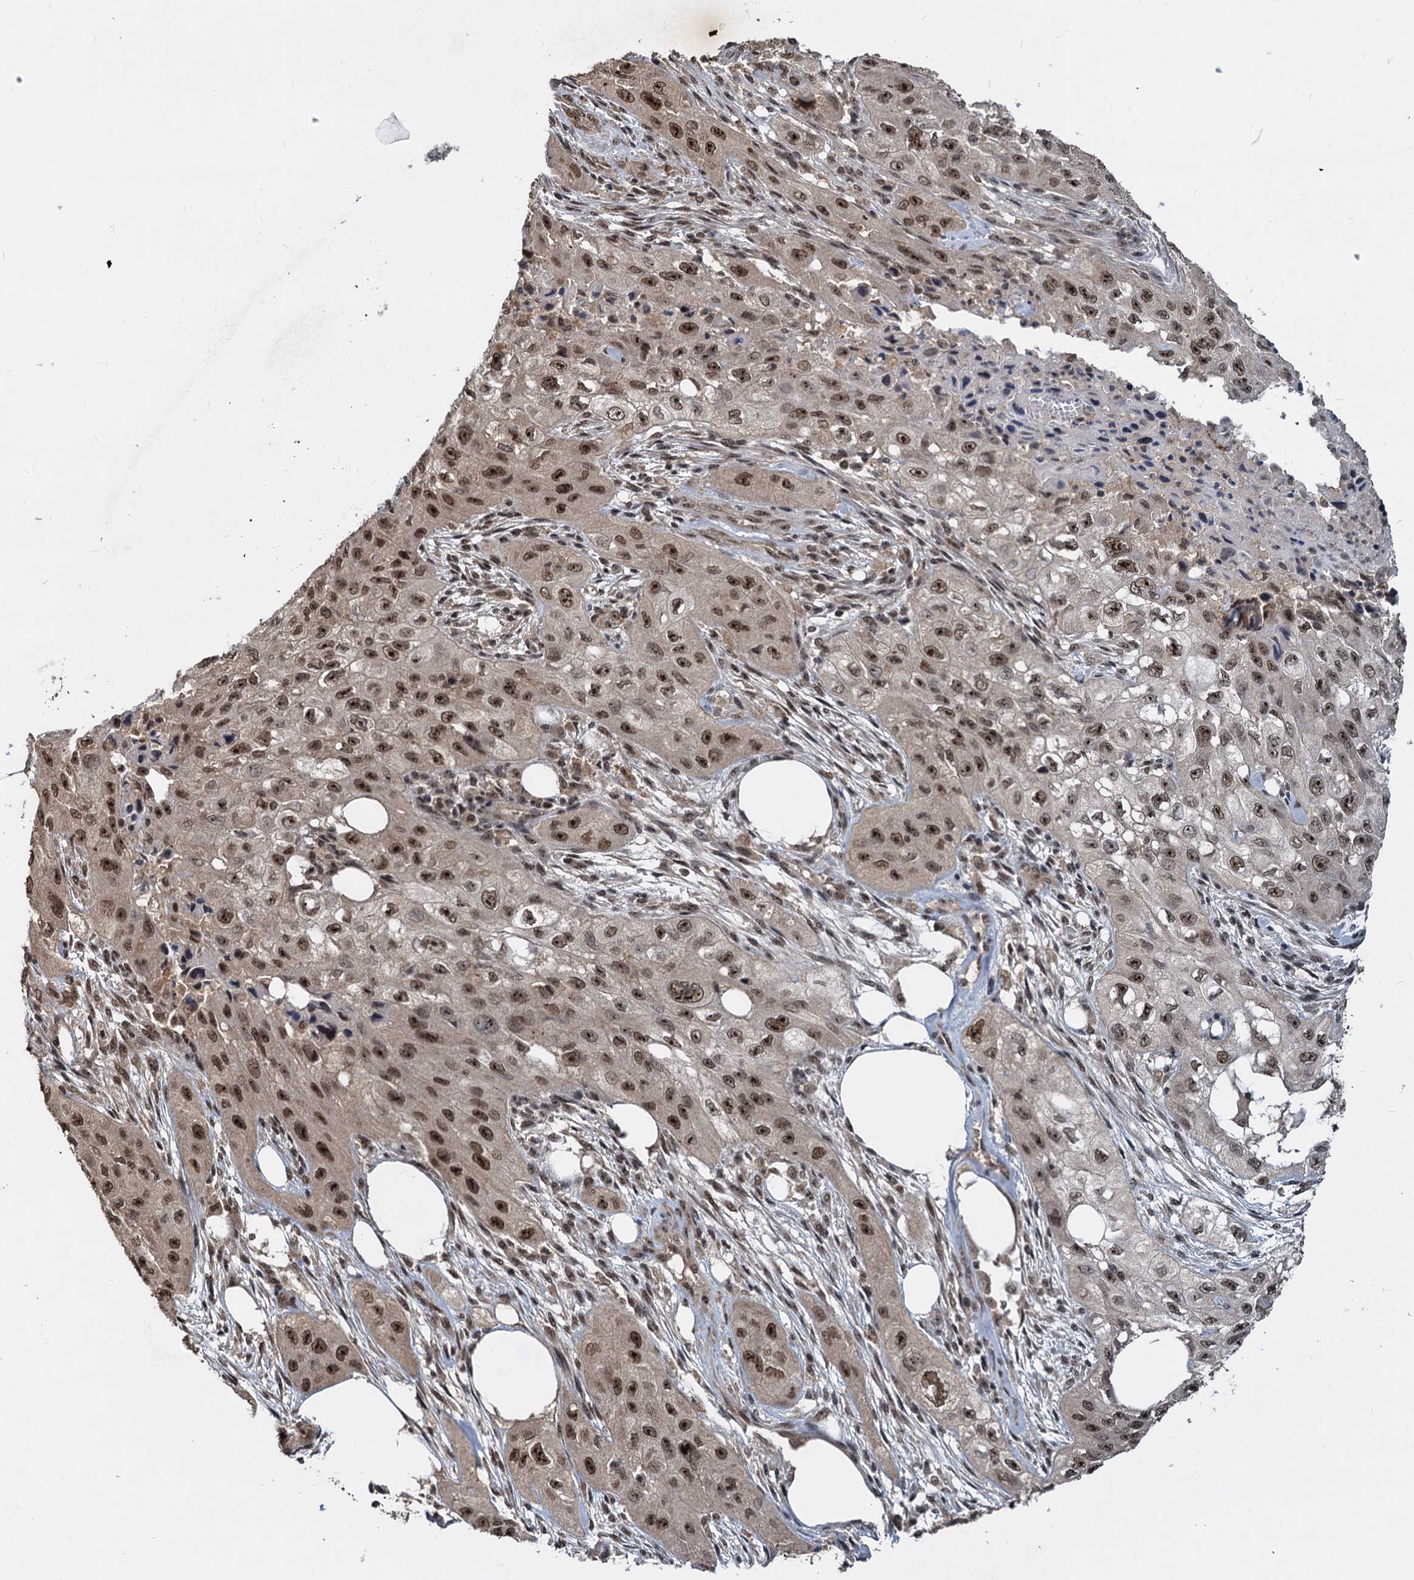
{"staining": {"intensity": "moderate", "quantity": ">75%", "location": "nuclear"}, "tissue": "skin cancer", "cell_type": "Tumor cells", "image_type": "cancer", "snomed": [{"axis": "morphology", "description": "Squamous cell carcinoma, NOS"}, {"axis": "topography", "description": "Skin"}, {"axis": "topography", "description": "Subcutis"}], "caption": "Skin cancer stained with IHC reveals moderate nuclear positivity in approximately >75% of tumor cells. Nuclei are stained in blue.", "gene": "FAM216B", "patient": {"sex": "male", "age": 73}}